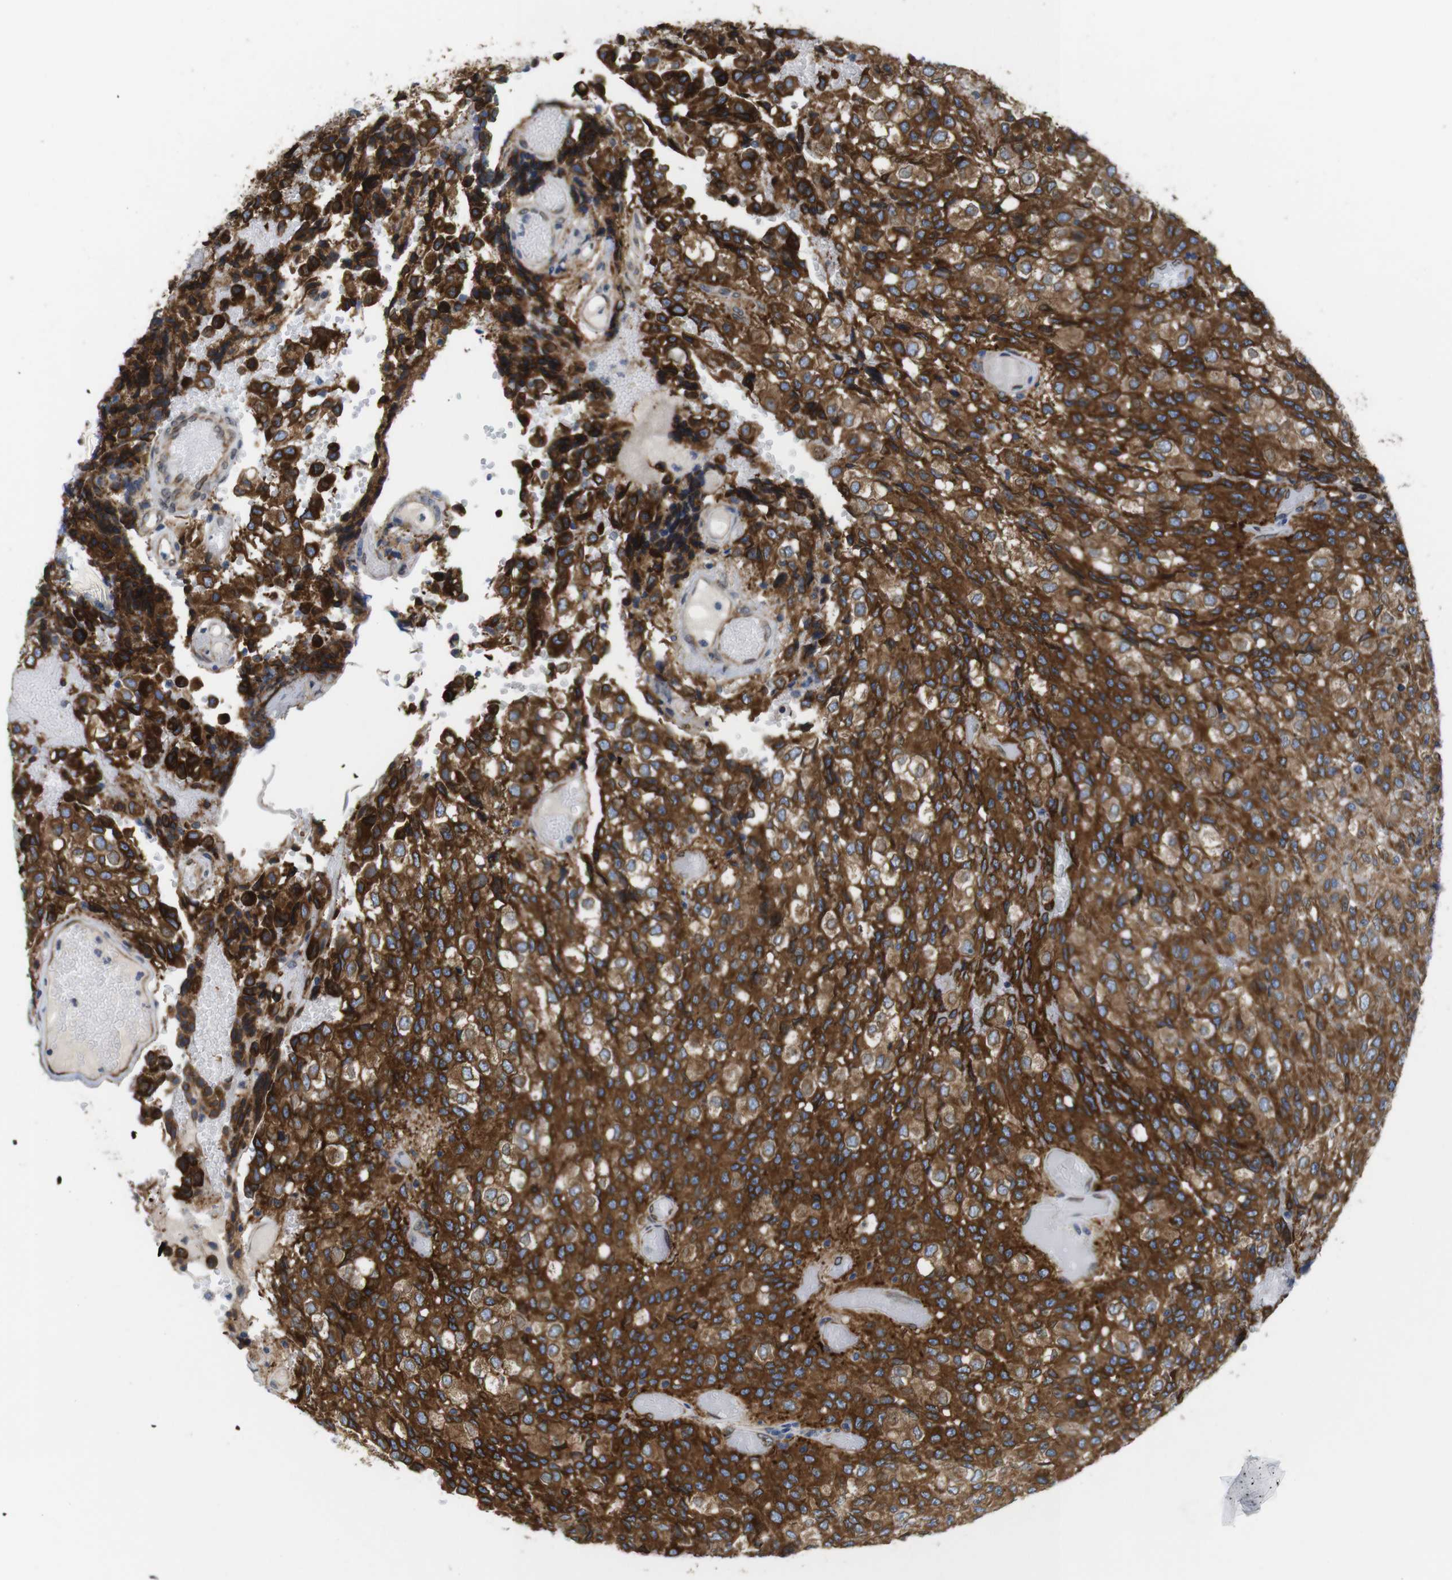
{"staining": {"intensity": "strong", "quantity": ">75%", "location": "cytoplasmic/membranous"}, "tissue": "glioma", "cell_type": "Tumor cells", "image_type": "cancer", "snomed": [{"axis": "morphology", "description": "Glioma, malignant, High grade"}, {"axis": "topography", "description": "Brain"}], "caption": "Immunohistochemistry (DAB (3,3'-diaminobenzidine)) staining of malignant high-grade glioma shows strong cytoplasmic/membranous protein staining in about >75% of tumor cells. The staining is performed using DAB (3,3'-diaminobenzidine) brown chromogen to label protein expression. The nuclei are counter-stained blue using hematoxylin.", "gene": "HACD3", "patient": {"sex": "male", "age": 32}}